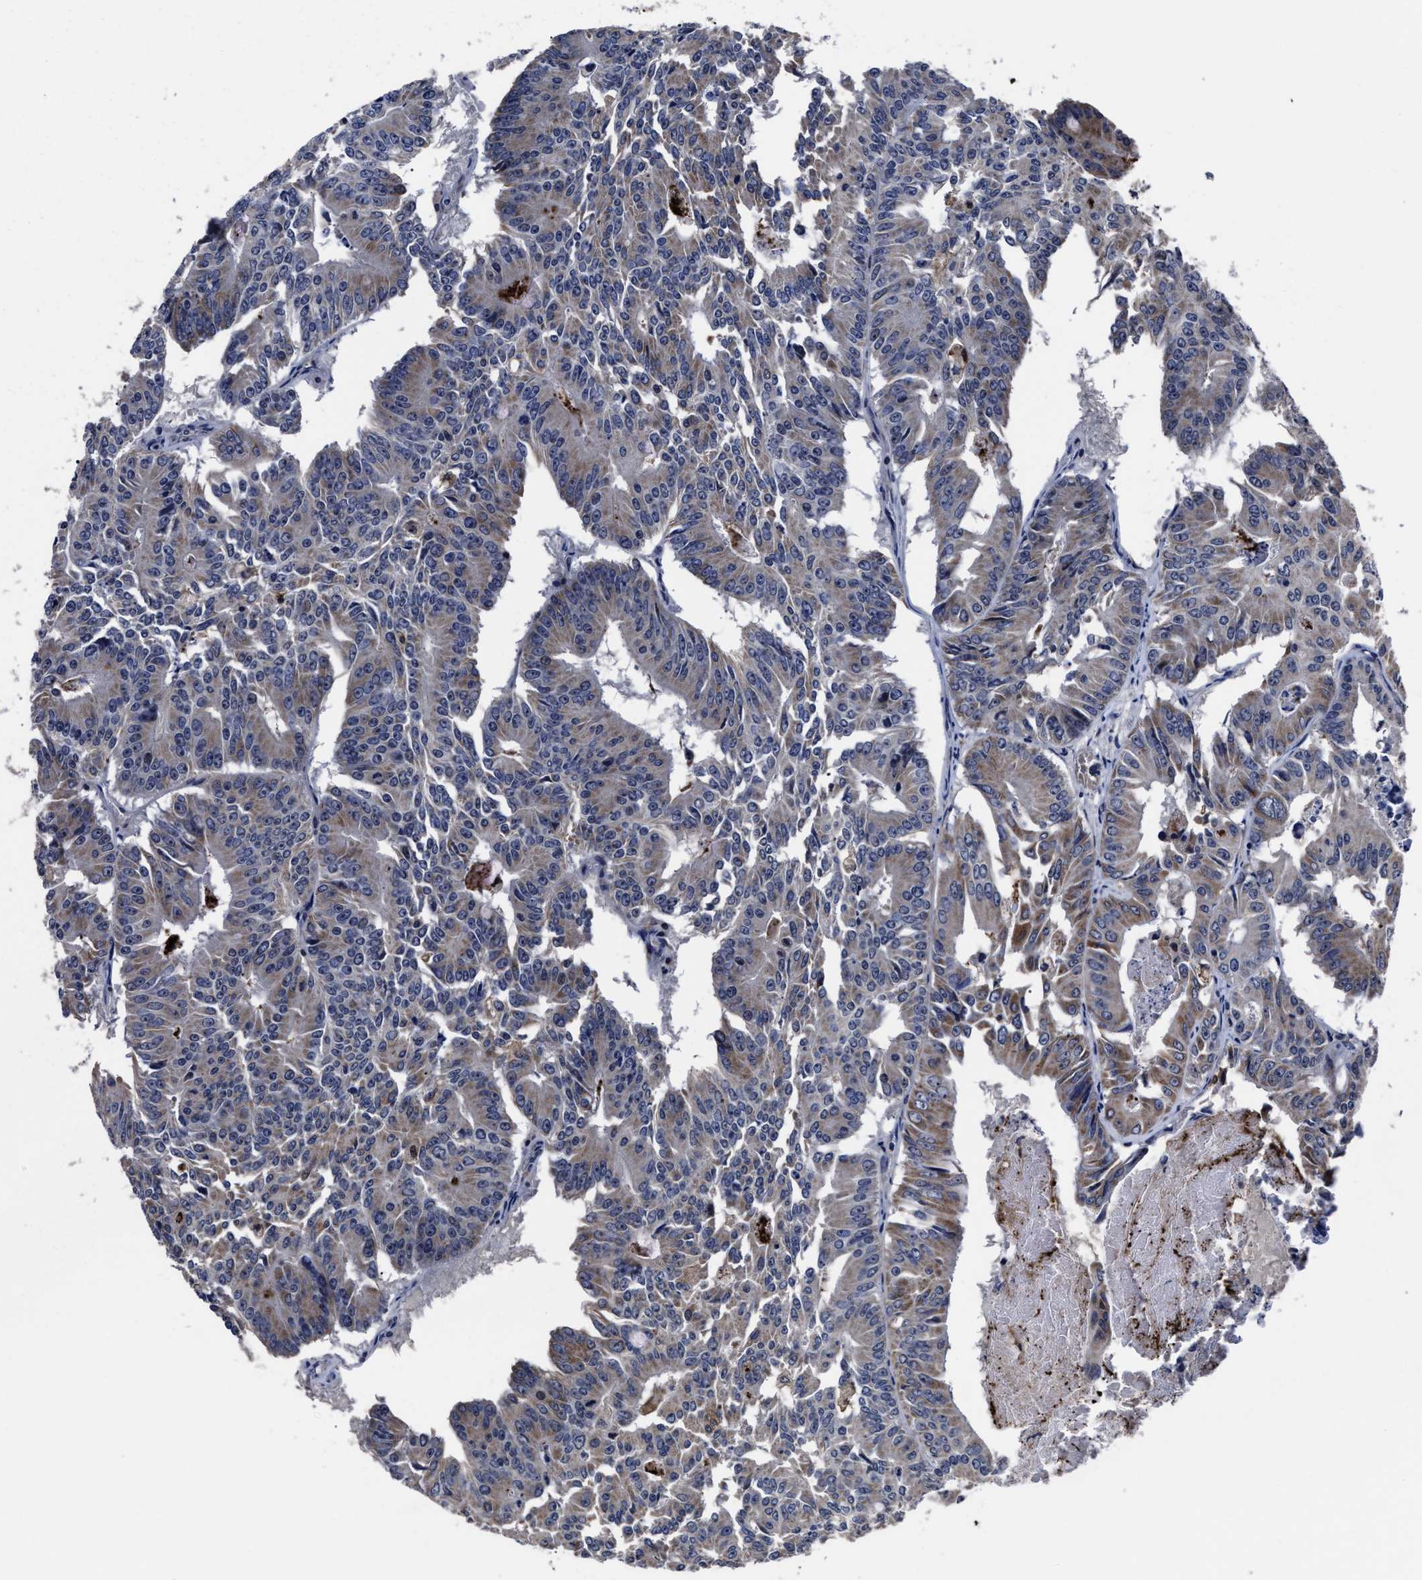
{"staining": {"intensity": "moderate", "quantity": "<25%", "location": "cytoplasmic/membranous"}, "tissue": "colorectal cancer", "cell_type": "Tumor cells", "image_type": "cancer", "snomed": [{"axis": "morphology", "description": "Adenocarcinoma, NOS"}, {"axis": "topography", "description": "Colon"}], "caption": "DAB (3,3'-diaminobenzidine) immunohistochemical staining of adenocarcinoma (colorectal) reveals moderate cytoplasmic/membranous protein staining in about <25% of tumor cells. The protein of interest is shown in brown color, while the nuclei are stained blue.", "gene": "RSBN1L", "patient": {"sex": "male", "age": 87}}